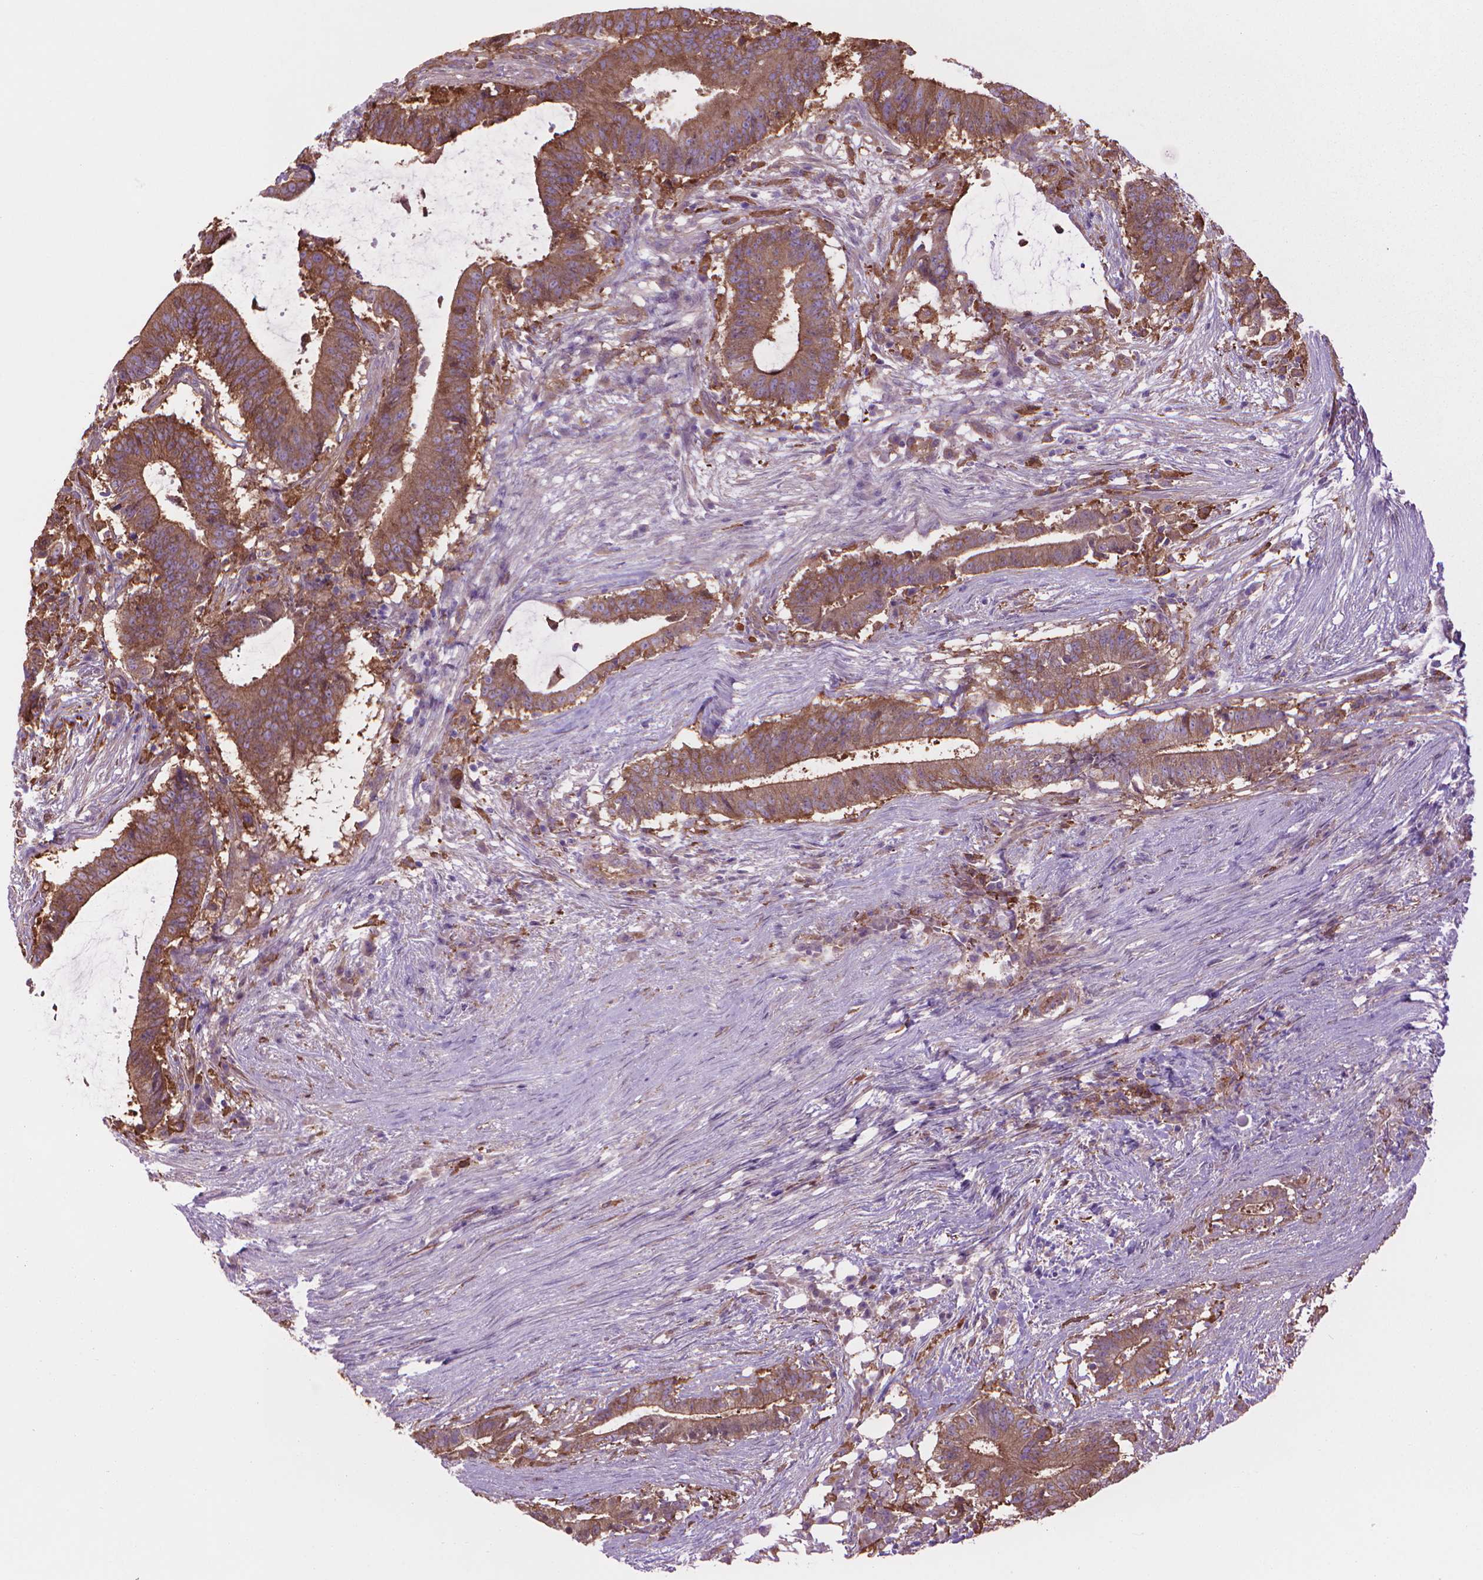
{"staining": {"intensity": "moderate", "quantity": ">75%", "location": "cytoplasmic/membranous"}, "tissue": "colorectal cancer", "cell_type": "Tumor cells", "image_type": "cancer", "snomed": [{"axis": "morphology", "description": "Adenocarcinoma, NOS"}, {"axis": "topography", "description": "Colon"}], "caption": "Colorectal cancer (adenocarcinoma) stained with immunohistochemistry (IHC) demonstrates moderate cytoplasmic/membranous staining in about >75% of tumor cells.", "gene": "CORO1B", "patient": {"sex": "female", "age": 43}}